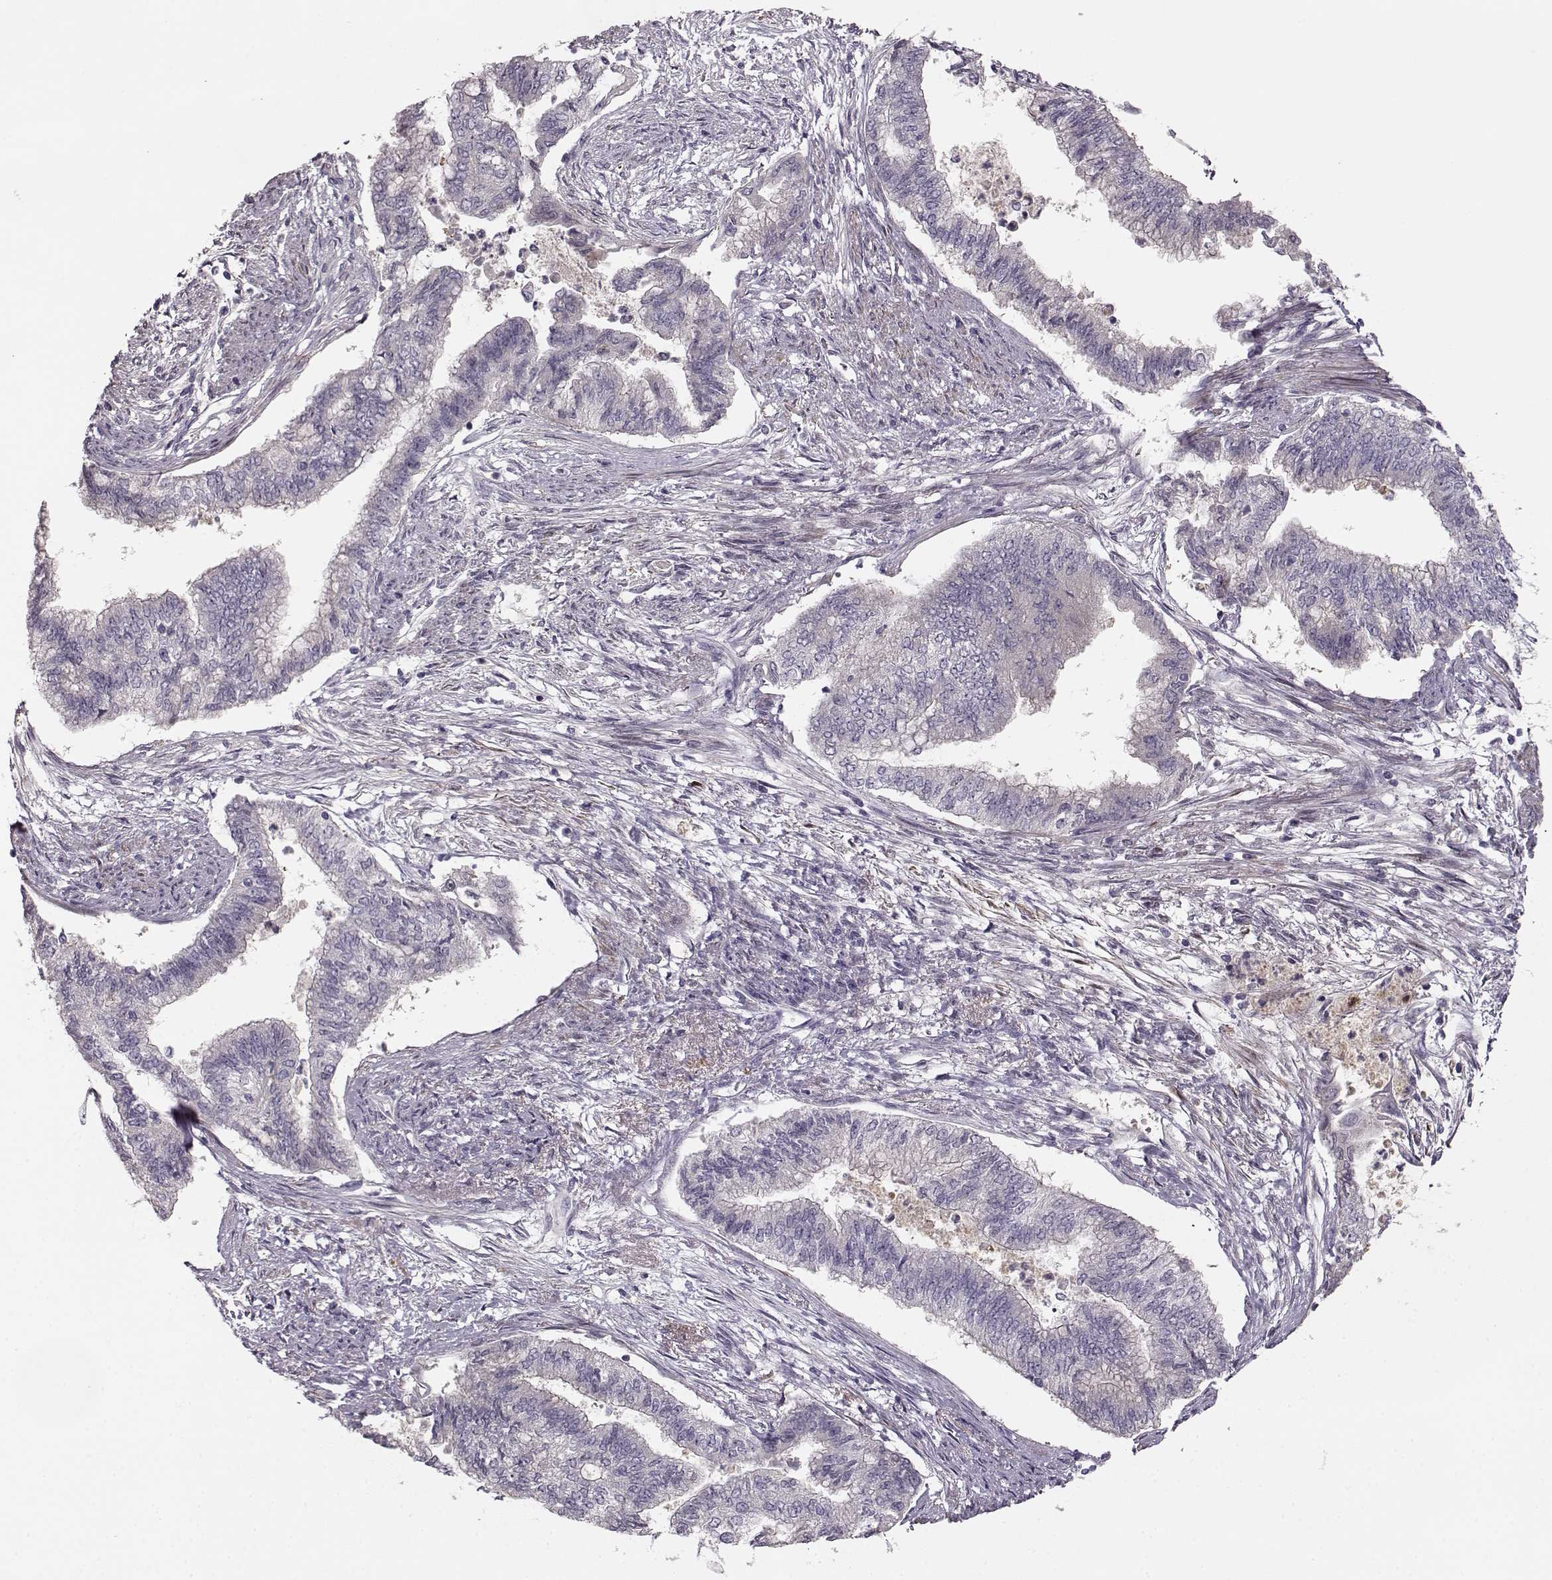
{"staining": {"intensity": "negative", "quantity": "none", "location": "none"}, "tissue": "endometrial cancer", "cell_type": "Tumor cells", "image_type": "cancer", "snomed": [{"axis": "morphology", "description": "Adenocarcinoma, NOS"}, {"axis": "topography", "description": "Endometrium"}], "caption": "Protein analysis of endometrial cancer (adenocarcinoma) reveals no significant positivity in tumor cells.", "gene": "MTR", "patient": {"sex": "female", "age": 65}}